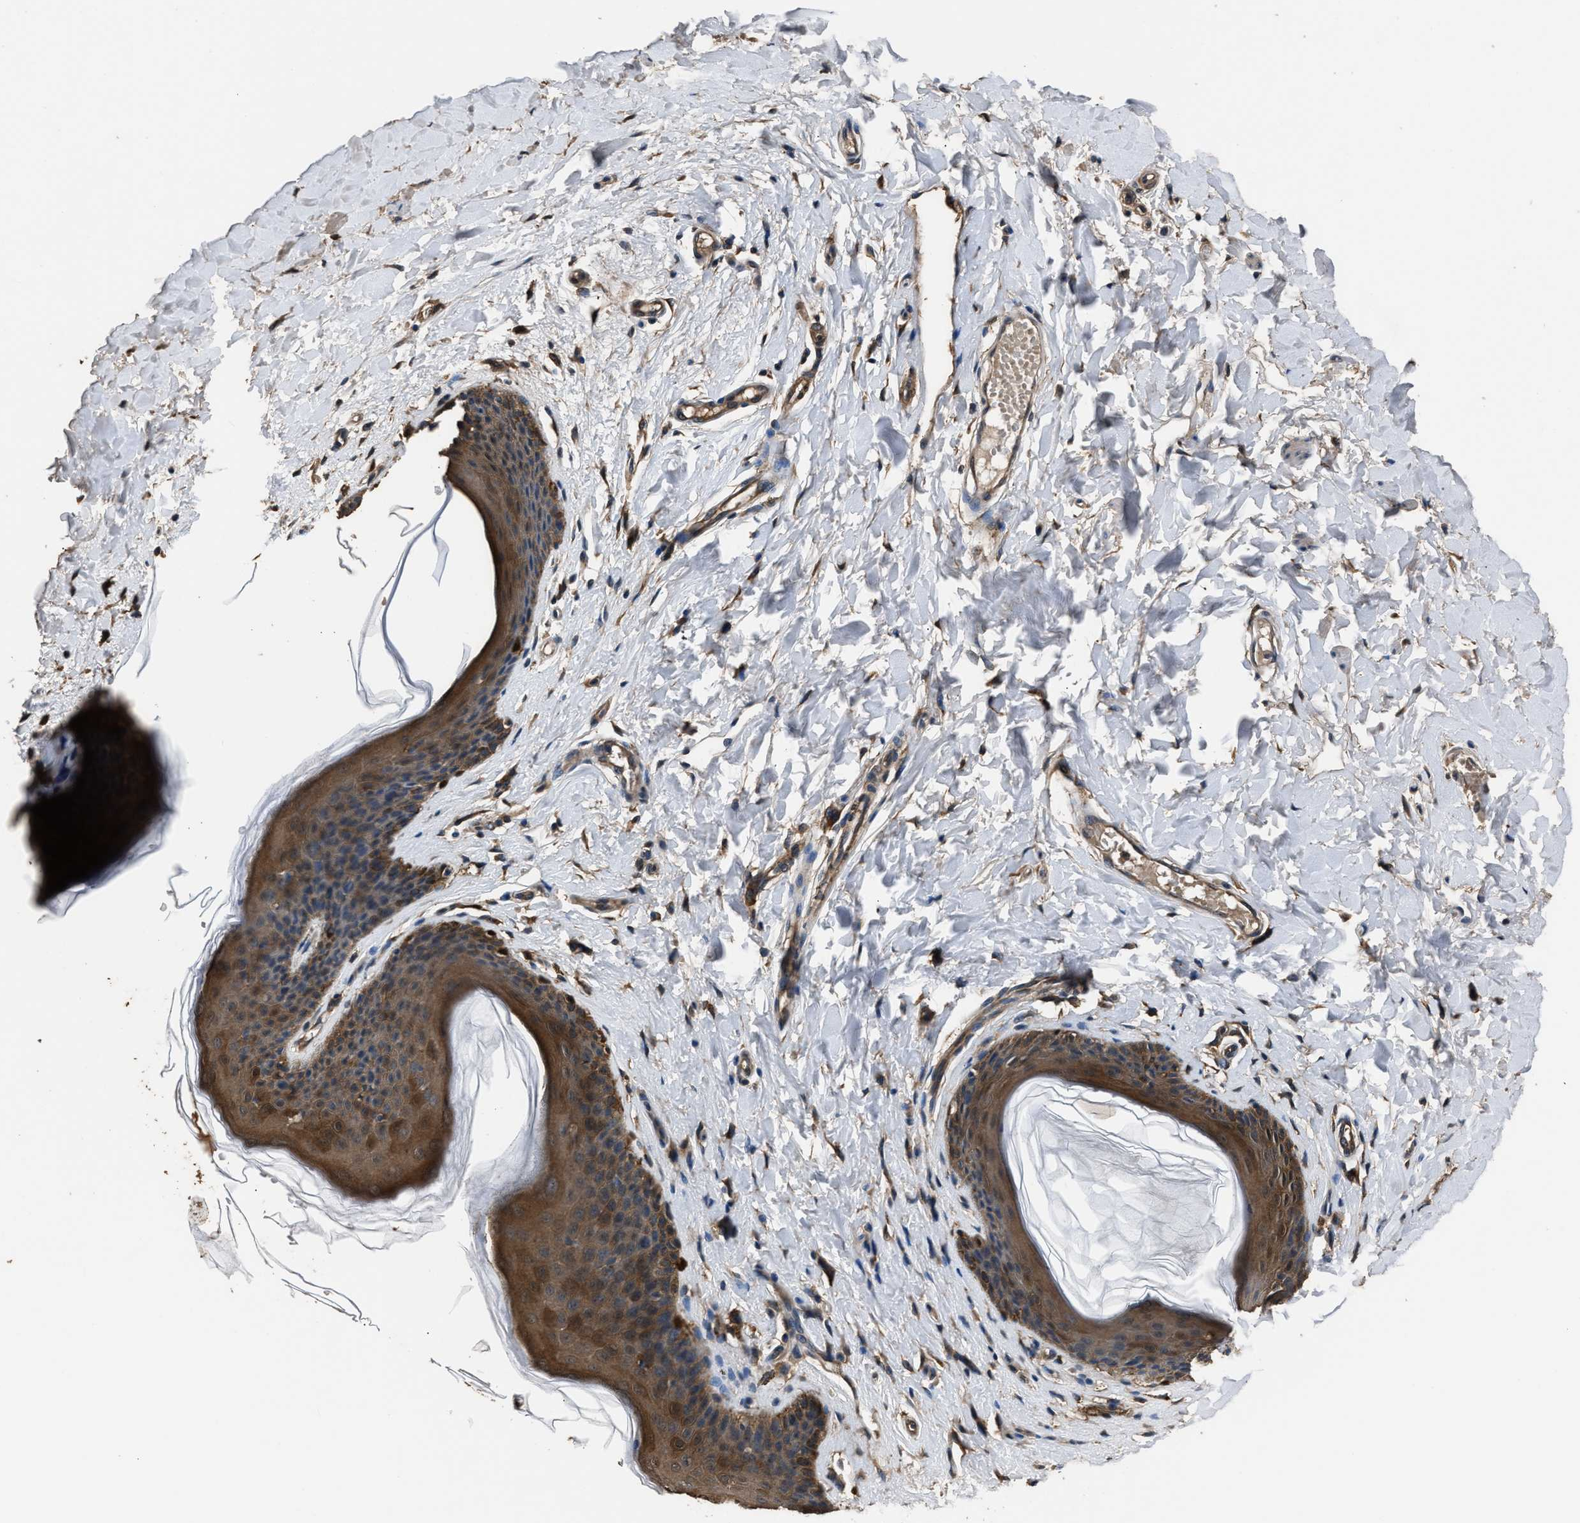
{"staining": {"intensity": "moderate", "quantity": ">75%", "location": "cytoplasmic/membranous"}, "tissue": "skin", "cell_type": "Epidermal cells", "image_type": "normal", "snomed": [{"axis": "morphology", "description": "Normal tissue, NOS"}, {"axis": "topography", "description": "Vulva"}], "caption": "Immunohistochemical staining of unremarkable skin shows >75% levels of moderate cytoplasmic/membranous protein staining in about >75% of epidermal cells. The protein is stained brown, and the nuclei are stained in blue (DAB IHC with brightfield microscopy, high magnification).", "gene": "GSTP1", "patient": {"sex": "female", "age": 66}}